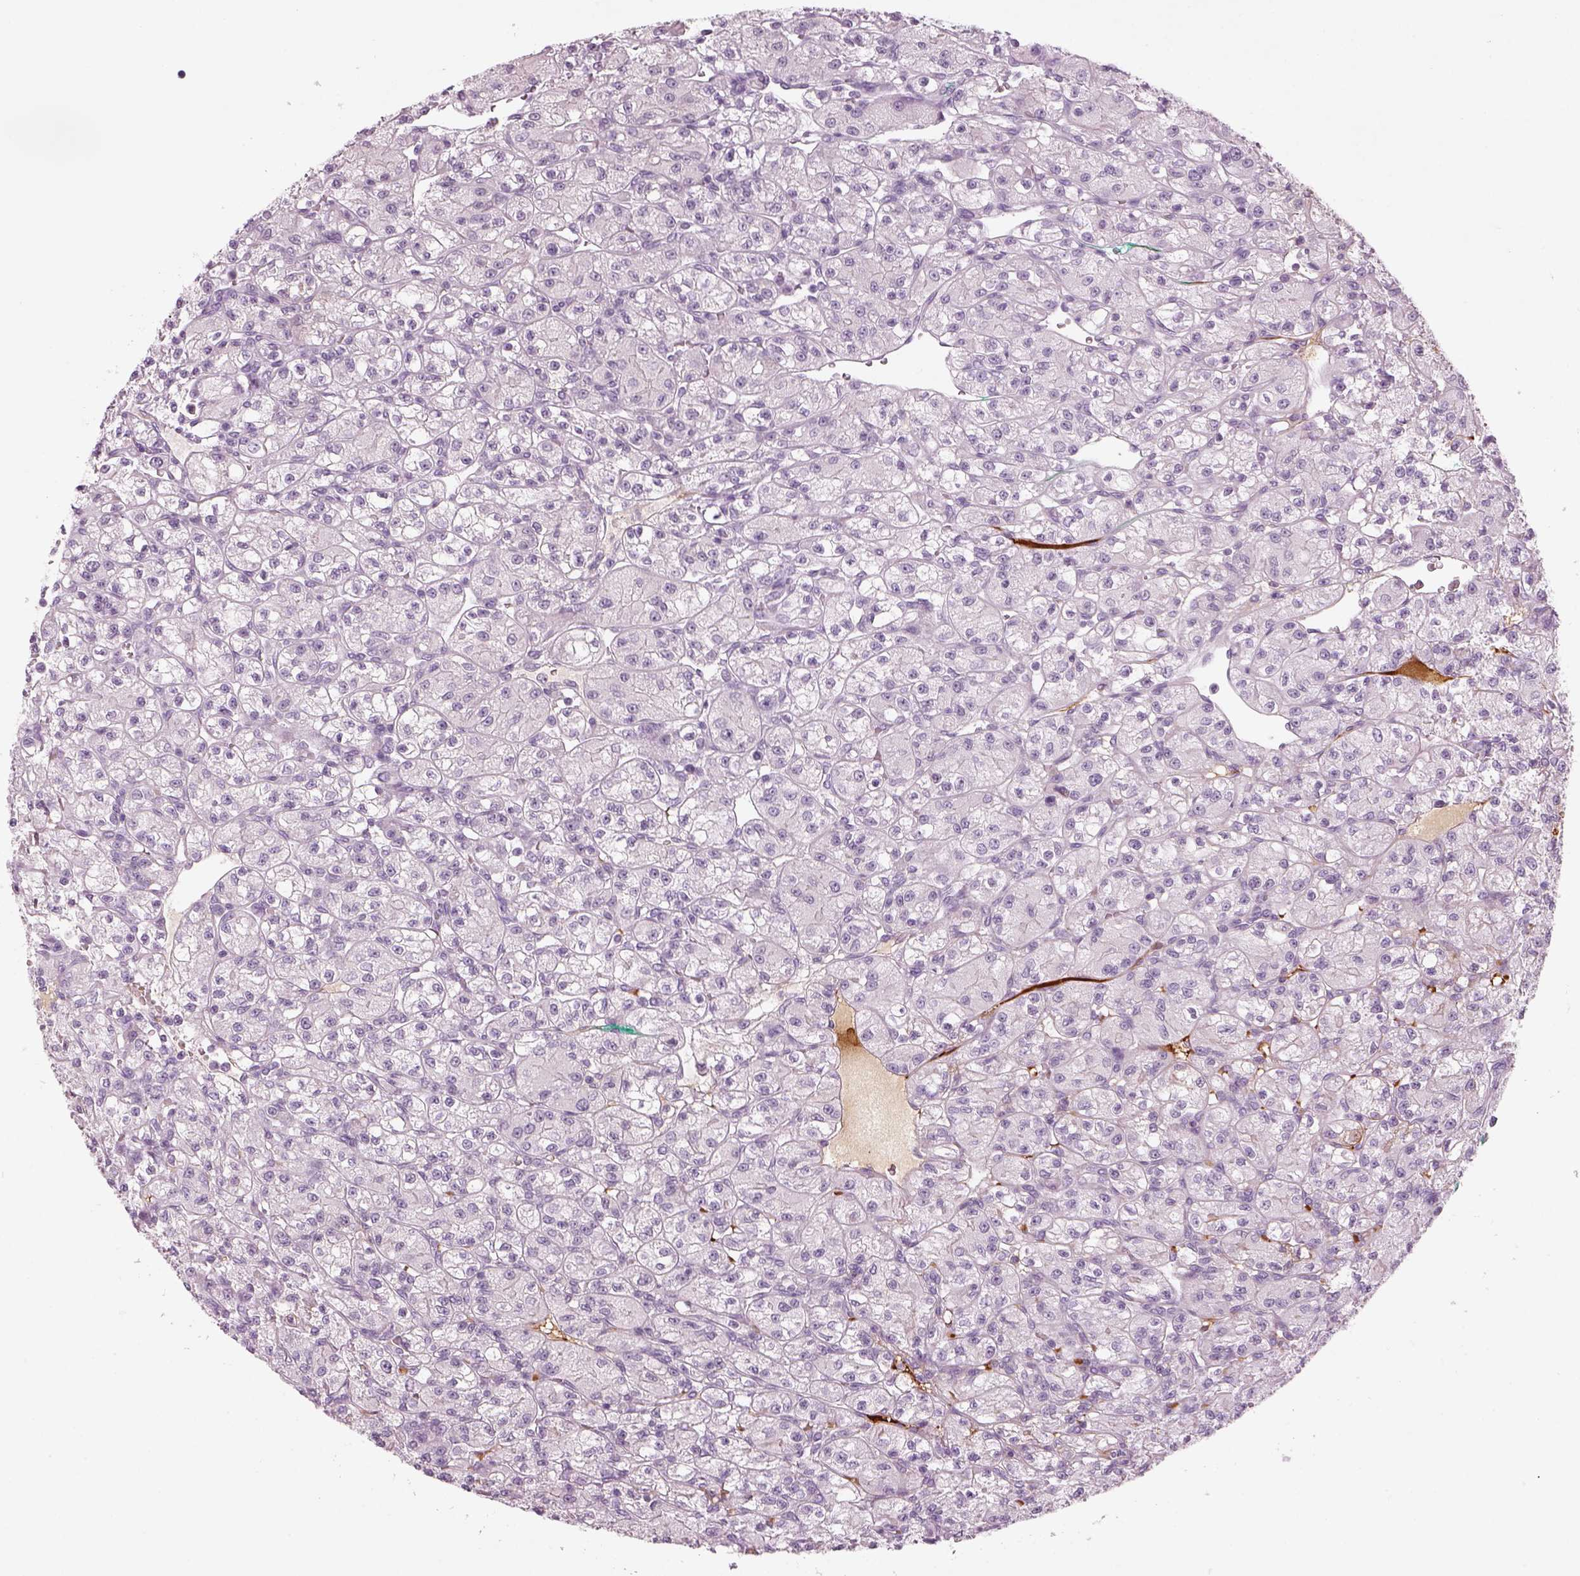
{"staining": {"intensity": "negative", "quantity": "none", "location": "none"}, "tissue": "renal cancer", "cell_type": "Tumor cells", "image_type": "cancer", "snomed": [{"axis": "morphology", "description": "Adenocarcinoma, NOS"}, {"axis": "topography", "description": "Kidney"}], "caption": "Protein analysis of adenocarcinoma (renal) exhibits no significant expression in tumor cells.", "gene": "PABPC1L2B", "patient": {"sex": "female", "age": 70}}